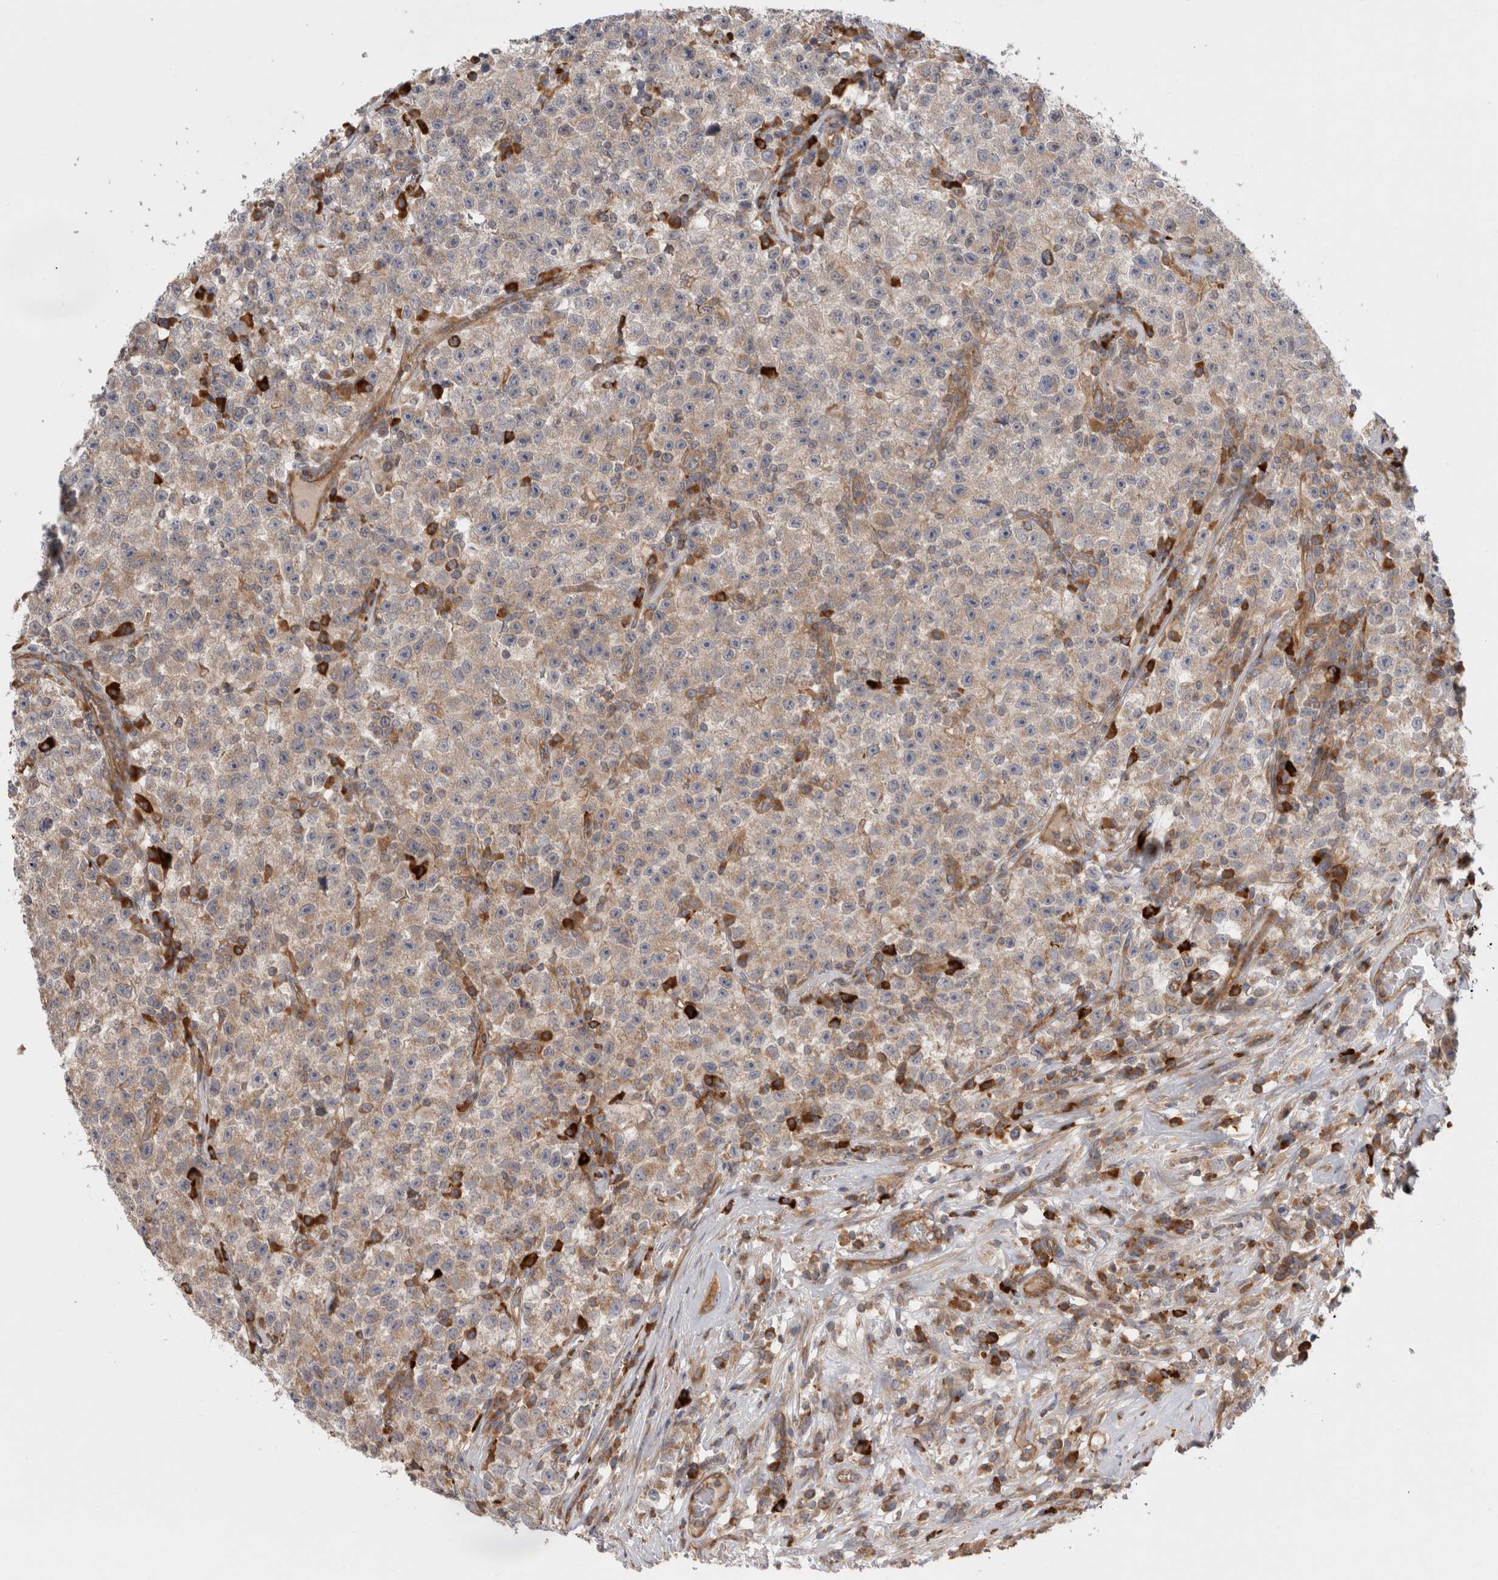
{"staining": {"intensity": "weak", "quantity": "25%-75%", "location": "cytoplasmic/membranous"}, "tissue": "testis cancer", "cell_type": "Tumor cells", "image_type": "cancer", "snomed": [{"axis": "morphology", "description": "Seminoma, NOS"}, {"axis": "topography", "description": "Testis"}], "caption": "Immunohistochemical staining of human testis seminoma demonstrates weak cytoplasmic/membranous protein positivity in about 25%-75% of tumor cells.", "gene": "PDCD10", "patient": {"sex": "male", "age": 22}}